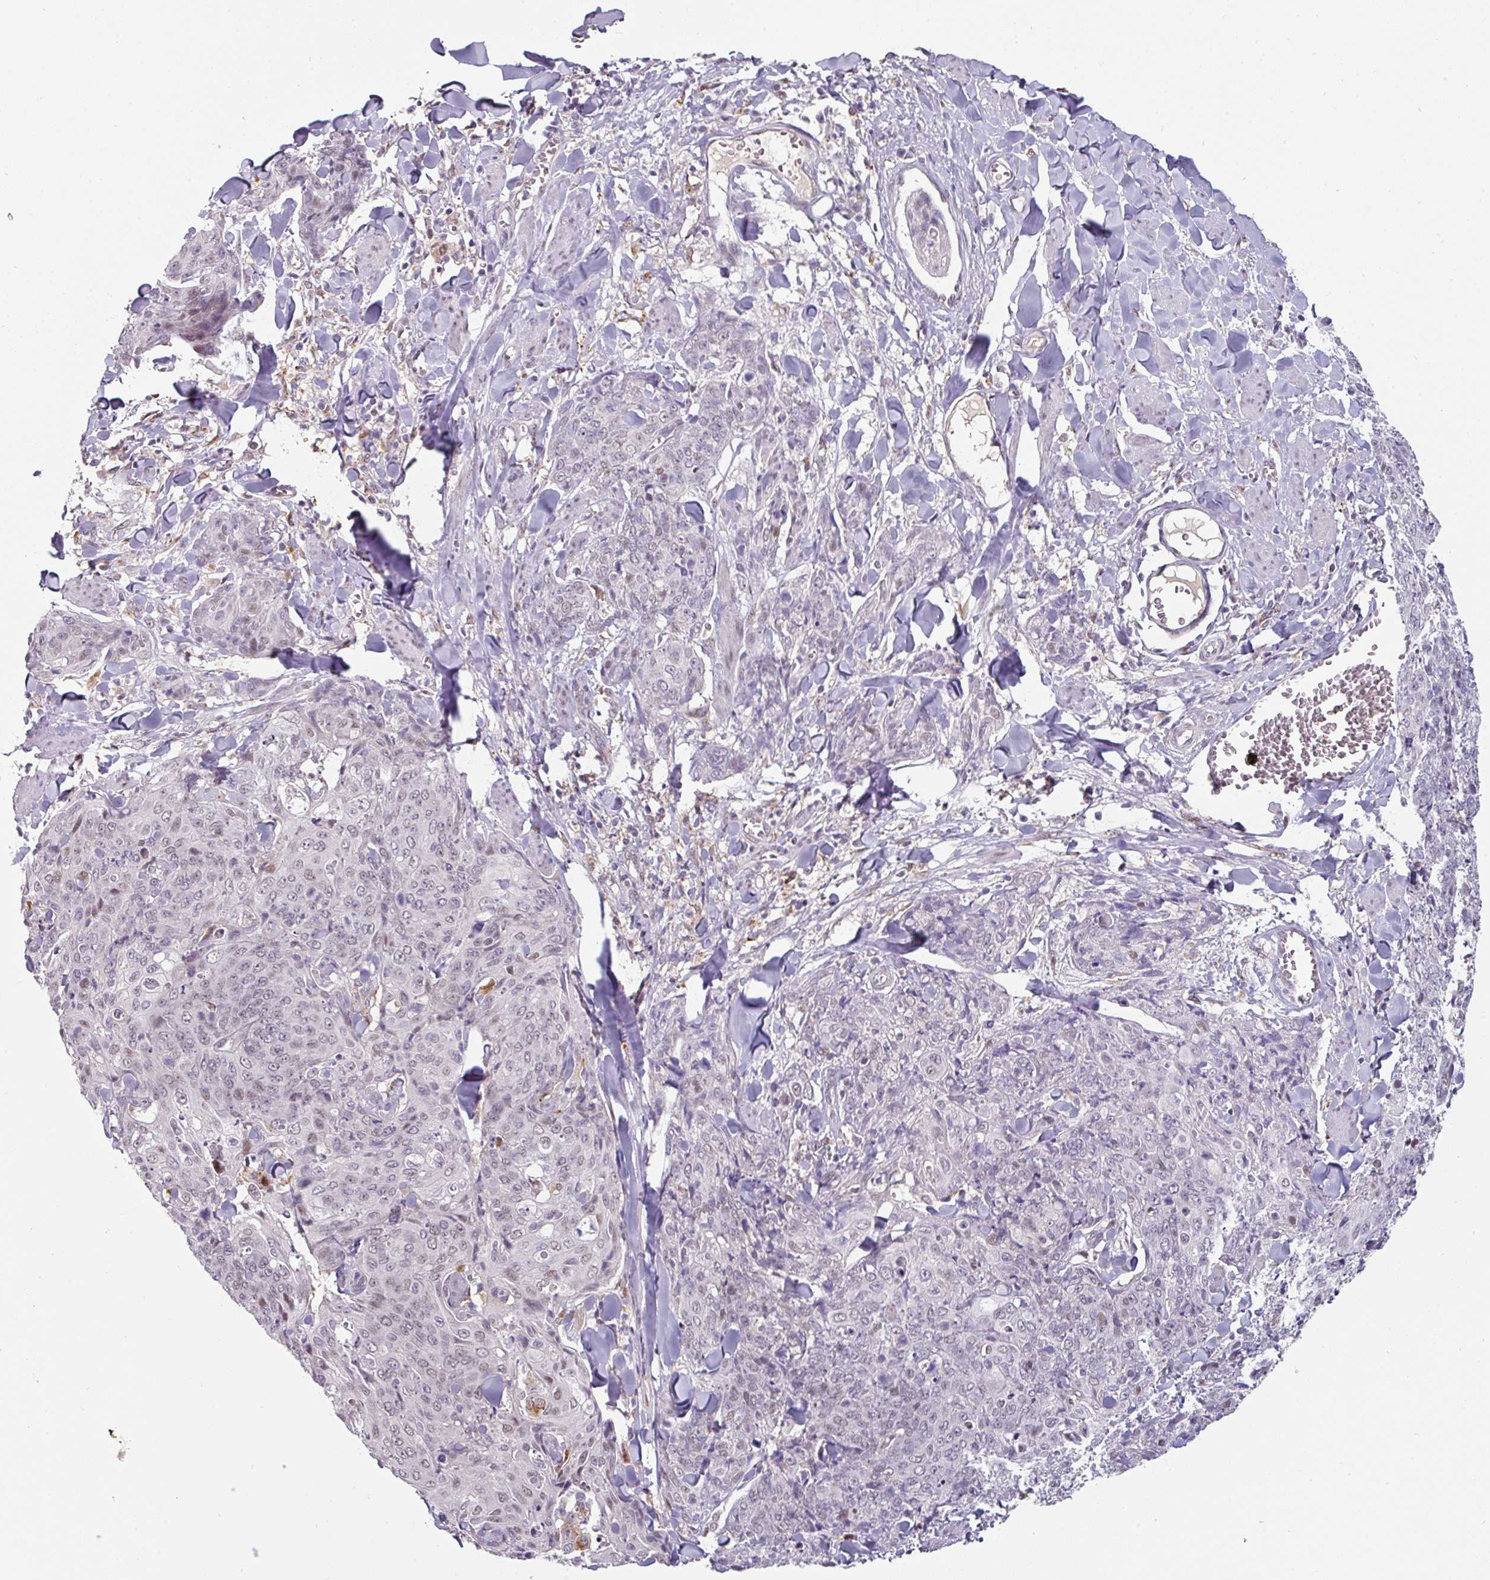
{"staining": {"intensity": "negative", "quantity": "none", "location": "none"}, "tissue": "skin cancer", "cell_type": "Tumor cells", "image_type": "cancer", "snomed": [{"axis": "morphology", "description": "Squamous cell carcinoma, NOS"}, {"axis": "topography", "description": "Skin"}, {"axis": "topography", "description": "Vulva"}], "caption": "There is no significant staining in tumor cells of skin cancer.", "gene": "SWSAP1", "patient": {"sex": "female", "age": 85}}